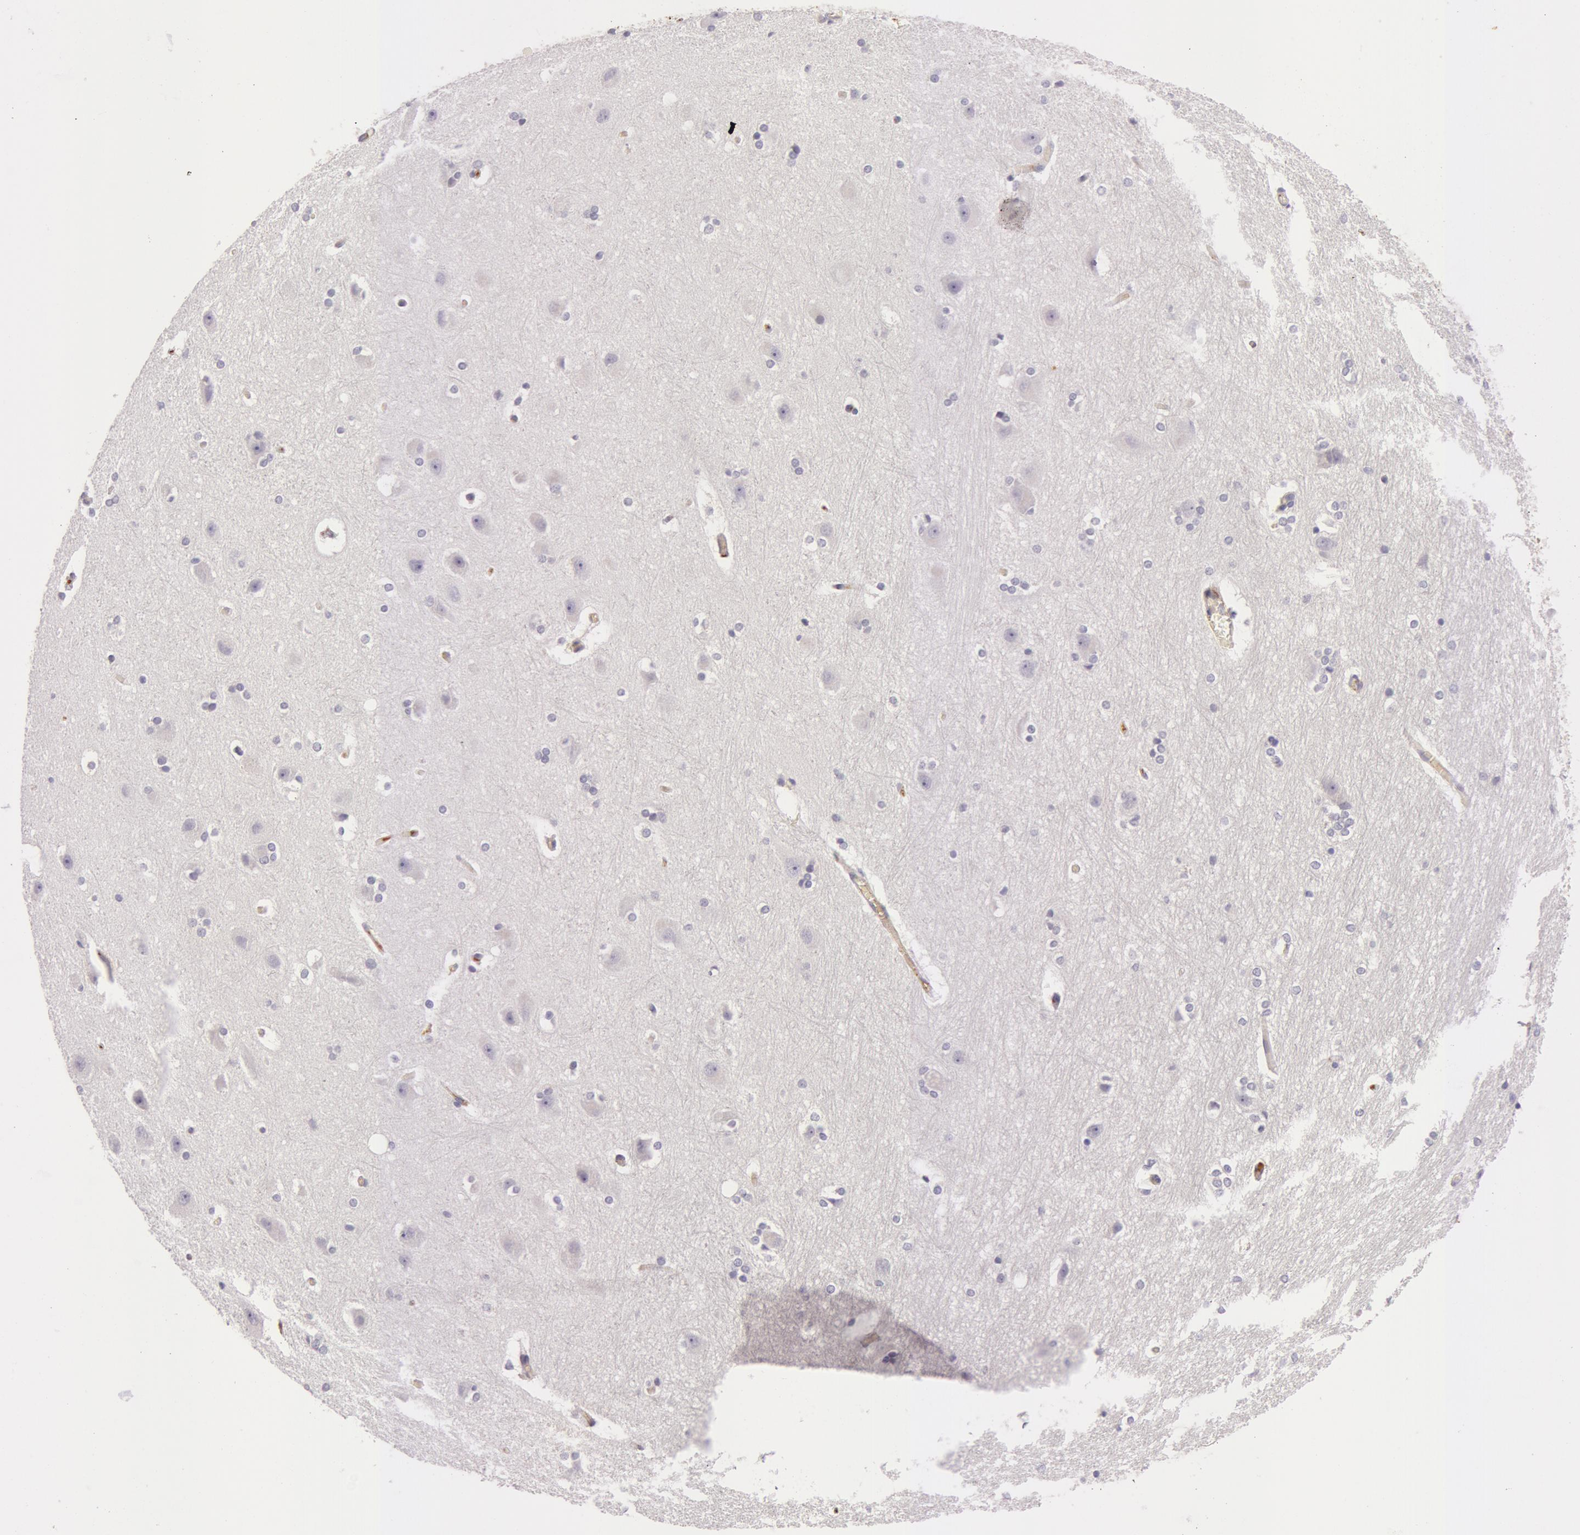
{"staining": {"intensity": "negative", "quantity": "none", "location": "none"}, "tissue": "hippocampus", "cell_type": "Glial cells", "image_type": "normal", "snomed": [{"axis": "morphology", "description": "Normal tissue, NOS"}, {"axis": "topography", "description": "Hippocampus"}], "caption": "A high-resolution image shows immunohistochemistry staining of normal hippocampus, which exhibits no significant expression in glial cells.", "gene": "C4BPA", "patient": {"sex": "female", "age": 19}}